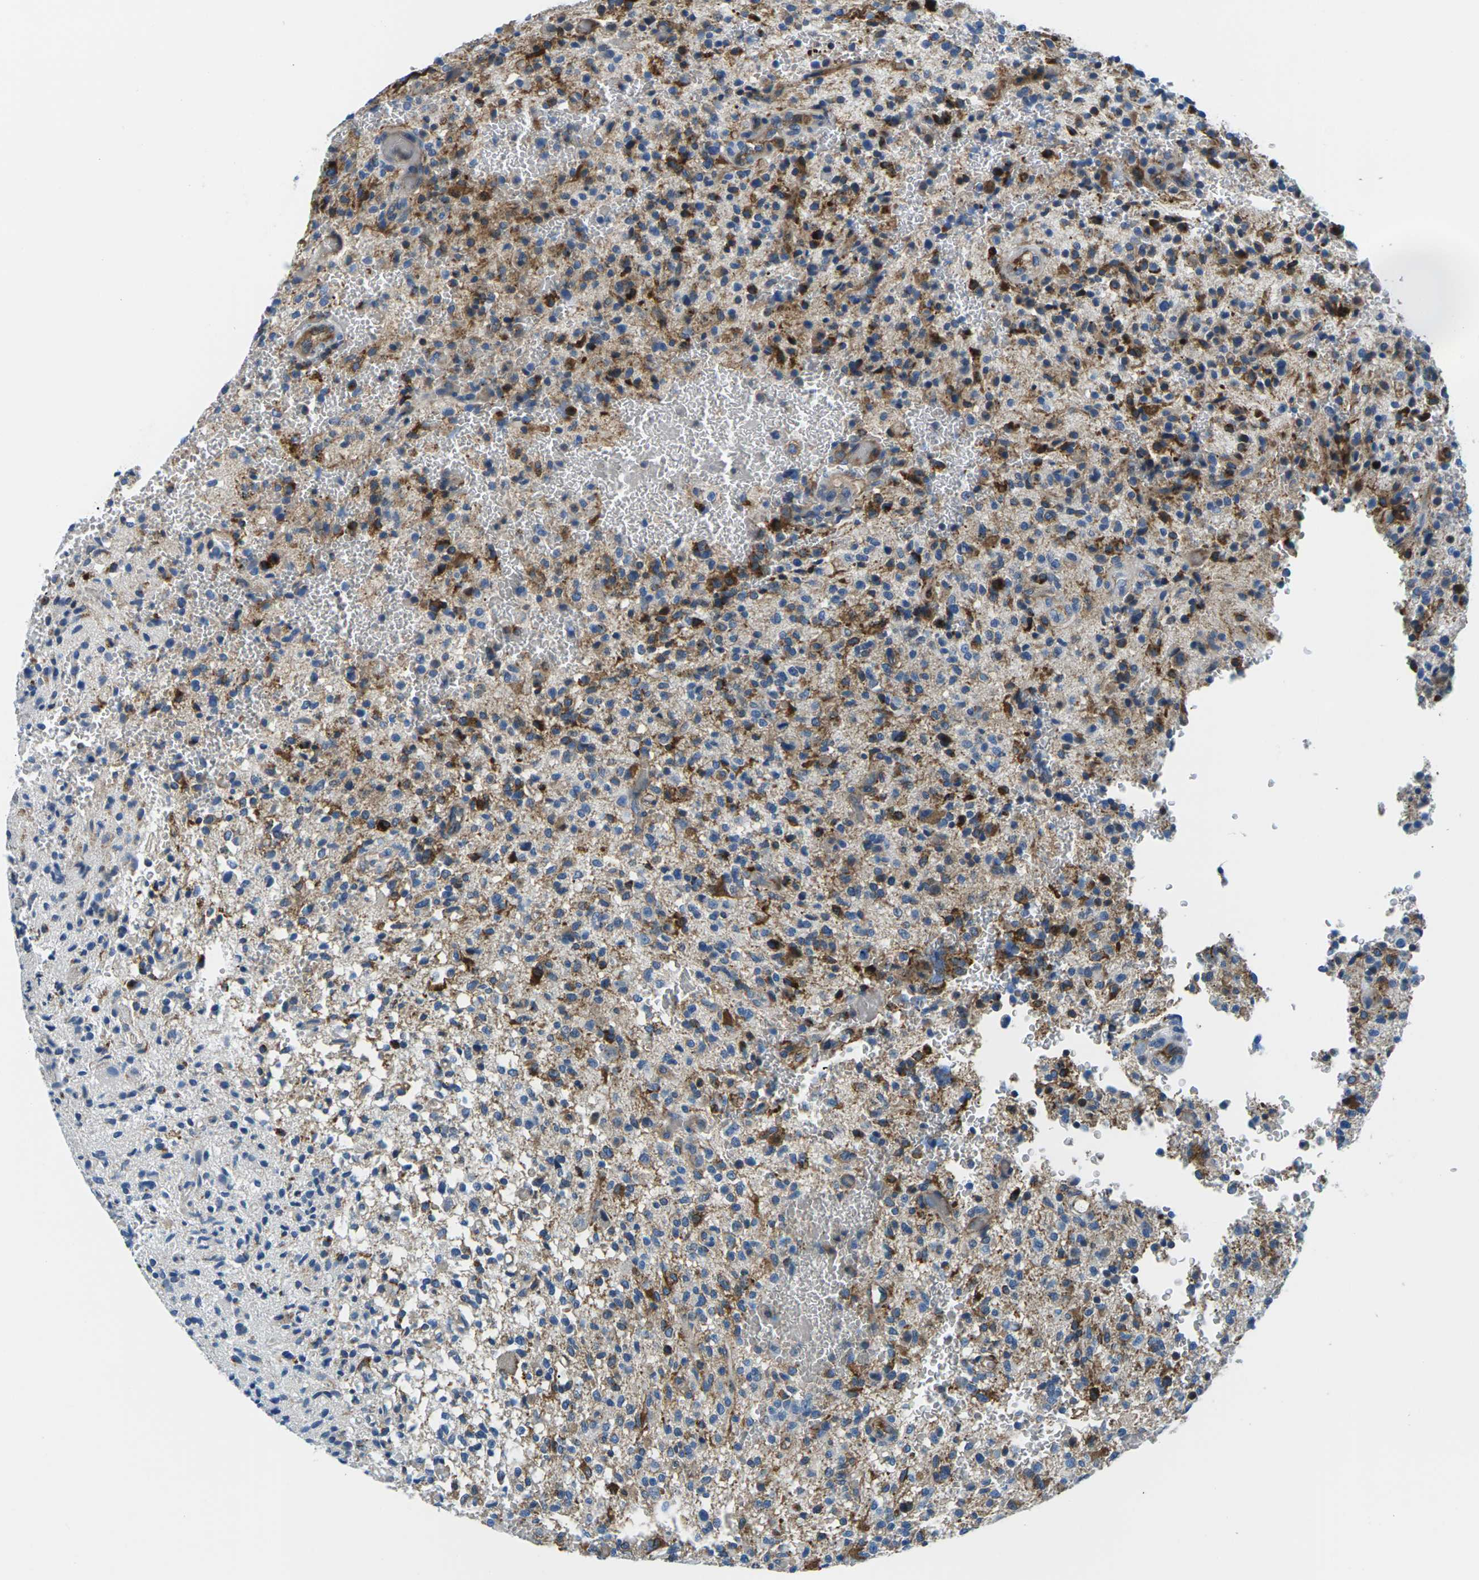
{"staining": {"intensity": "strong", "quantity": "25%-75%", "location": "cytoplasmic/membranous"}, "tissue": "glioma", "cell_type": "Tumor cells", "image_type": "cancer", "snomed": [{"axis": "morphology", "description": "Glioma, malignant, High grade"}, {"axis": "topography", "description": "Brain"}], "caption": "This image shows malignant glioma (high-grade) stained with immunohistochemistry to label a protein in brown. The cytoplasmic/membranous of tumor cells show strong positivity for the protein. Nuclei are counter-stained blue.", "gene": "SOCS4", "patient": {"sex": "male", "age": 71}}